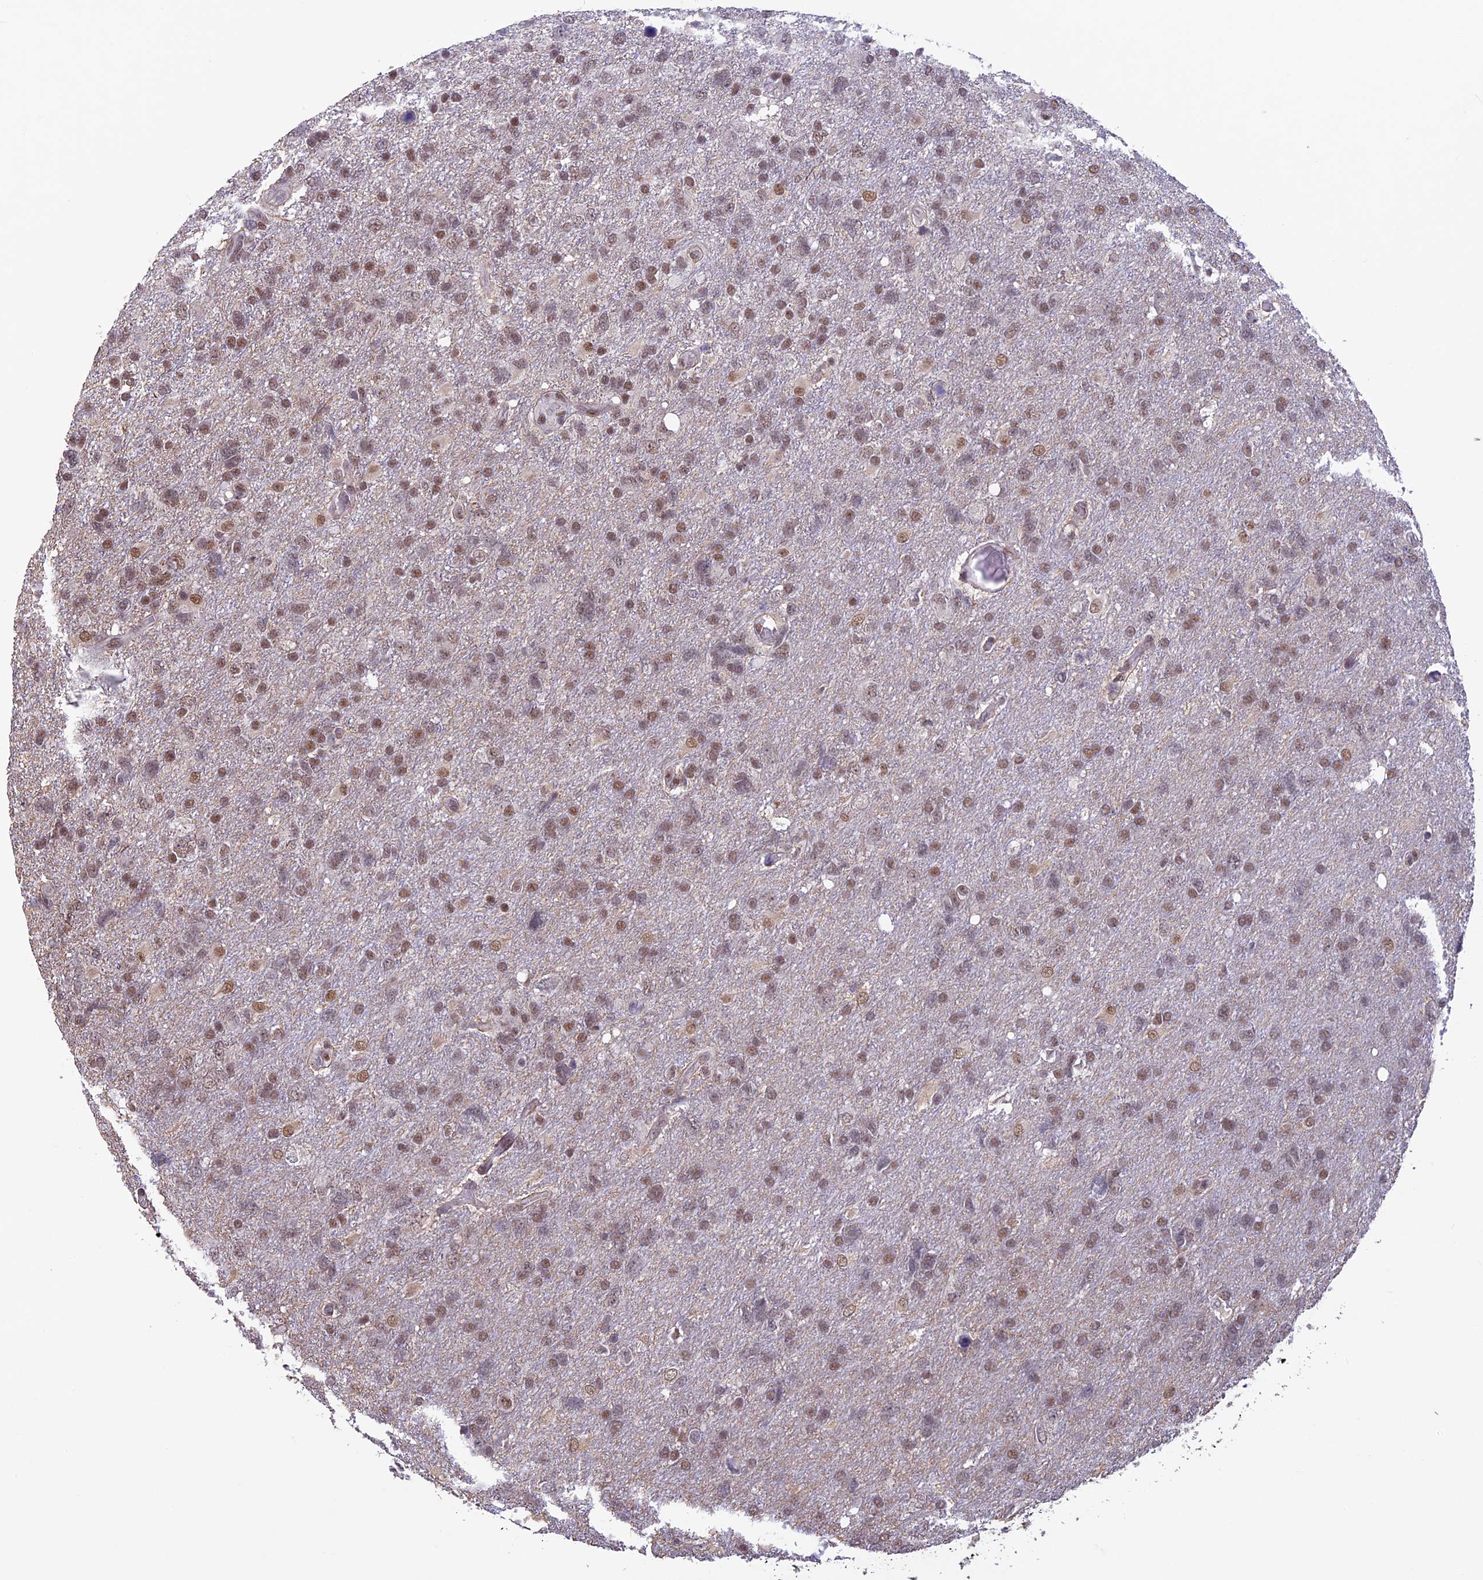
{"staining": {"intensity": "moderate", "quantity": ">75%", "location": "nuclear"}, "tissue": "glioma", "cell_type": "Tumor cells", "image_type": "cancer", "snomed": [{"axis": "morphology", "description": "Glioma, malignant, High grade"}, {"axis": "topography", "description": "Brain"}], "caption": "Protein staining of high-grade glioma (malignant) tissue displays moderate nuclear expression in about >75% of tumor cells.", "gene": "RNF40", "patient": {"sex": "male", "age": 61}}